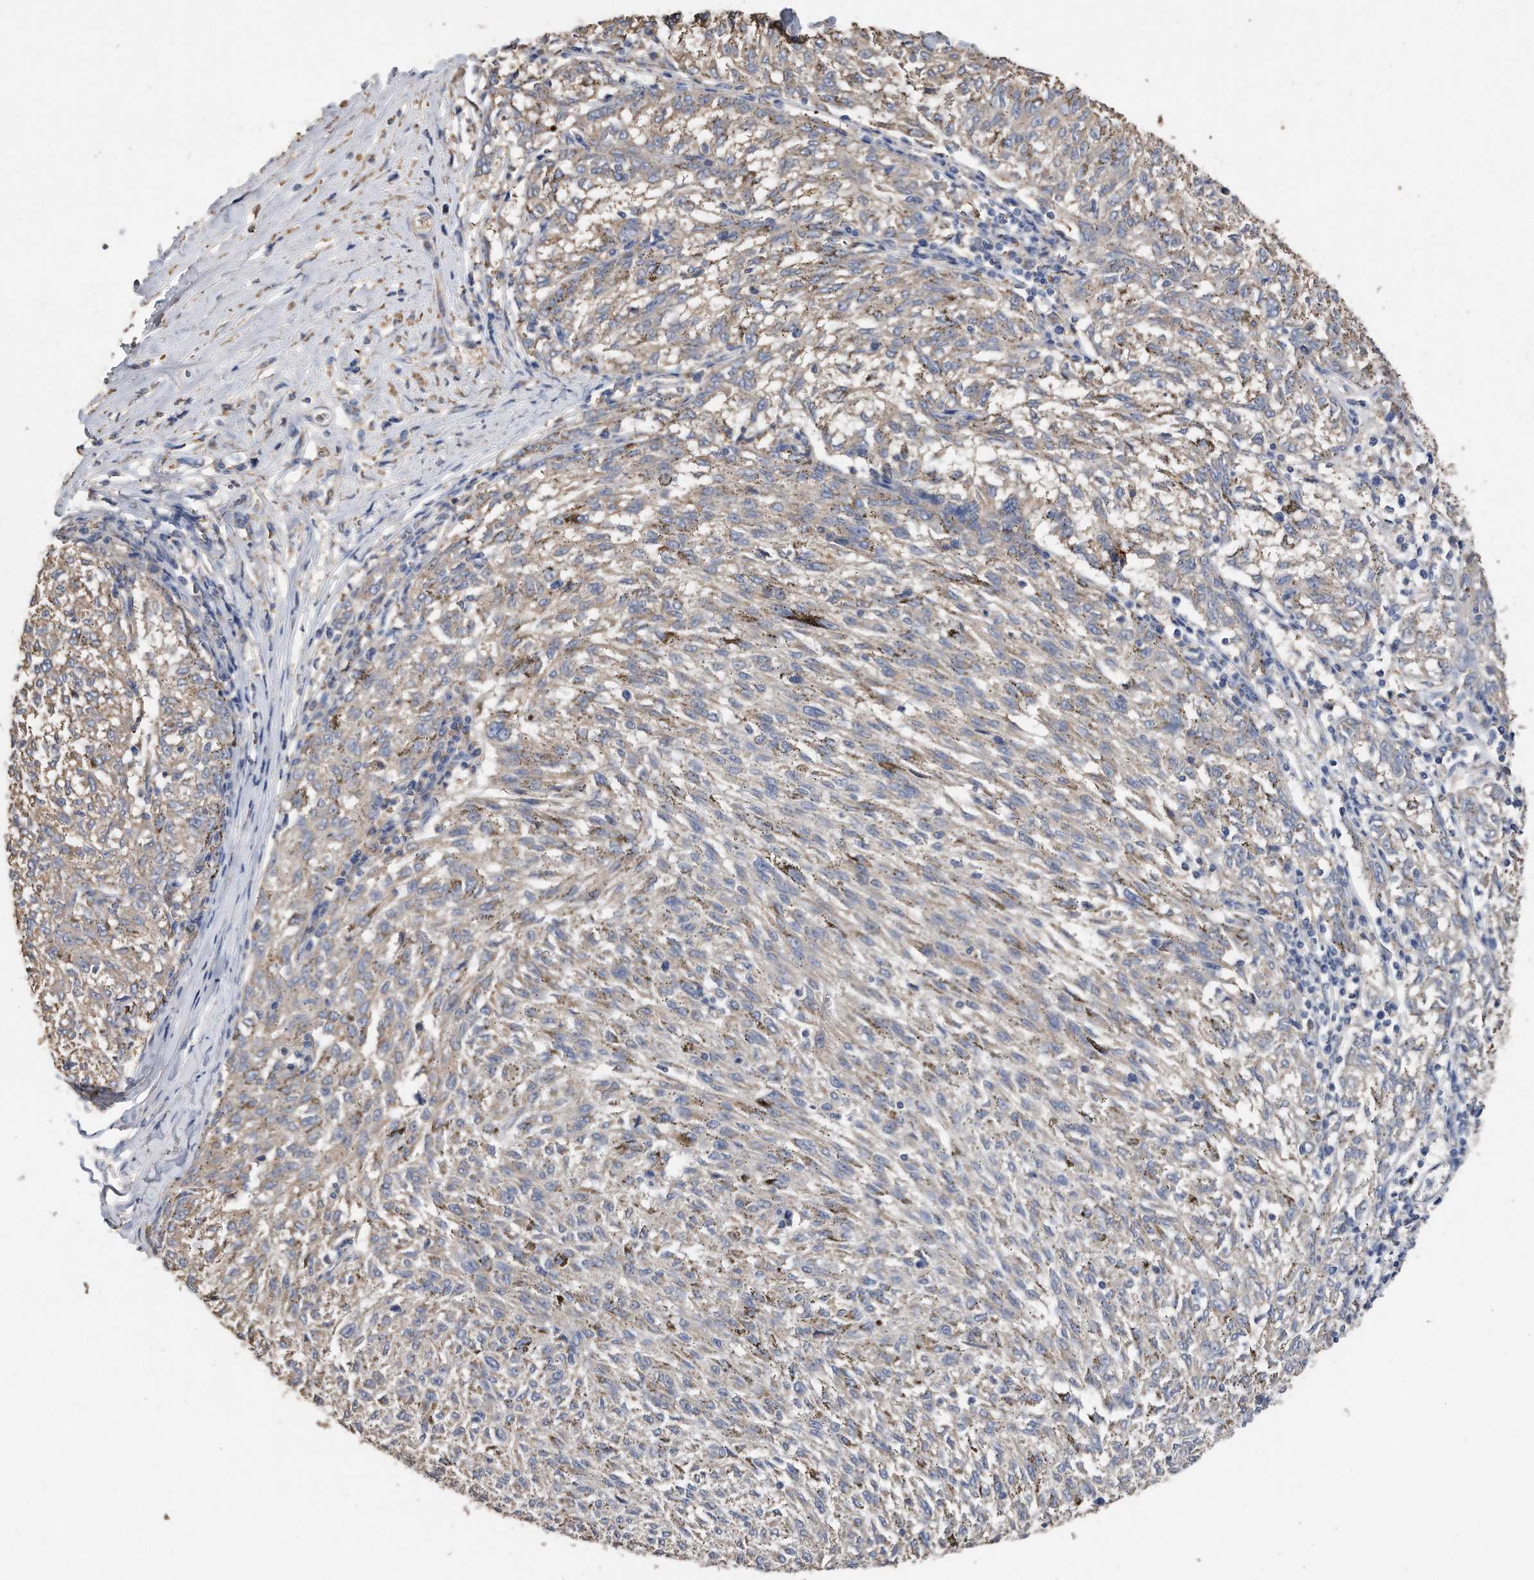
{"staining": {"intensity": "weak", "quantity": ">75%", "location": "cytoplasmic/membranous"}, "tissue": "melanoma", "cell_type": "Tumor cells", "image_type": "cancer", "snomed": [{"axis": "morphology", "description": "Malignant melanoma, NOS"}, {"axis": "topography", "description": "Skin"}], "caption": "Immunohistochemistry (IHC) (DAB (3,3'-diaminobenzidine)) staining of human melanoma shows weak cytoplasmic/membranous protein staining in about >75% of tumor cells.", "gene": "CDCP1", "patient": {"sex": "female", "age": 72}}